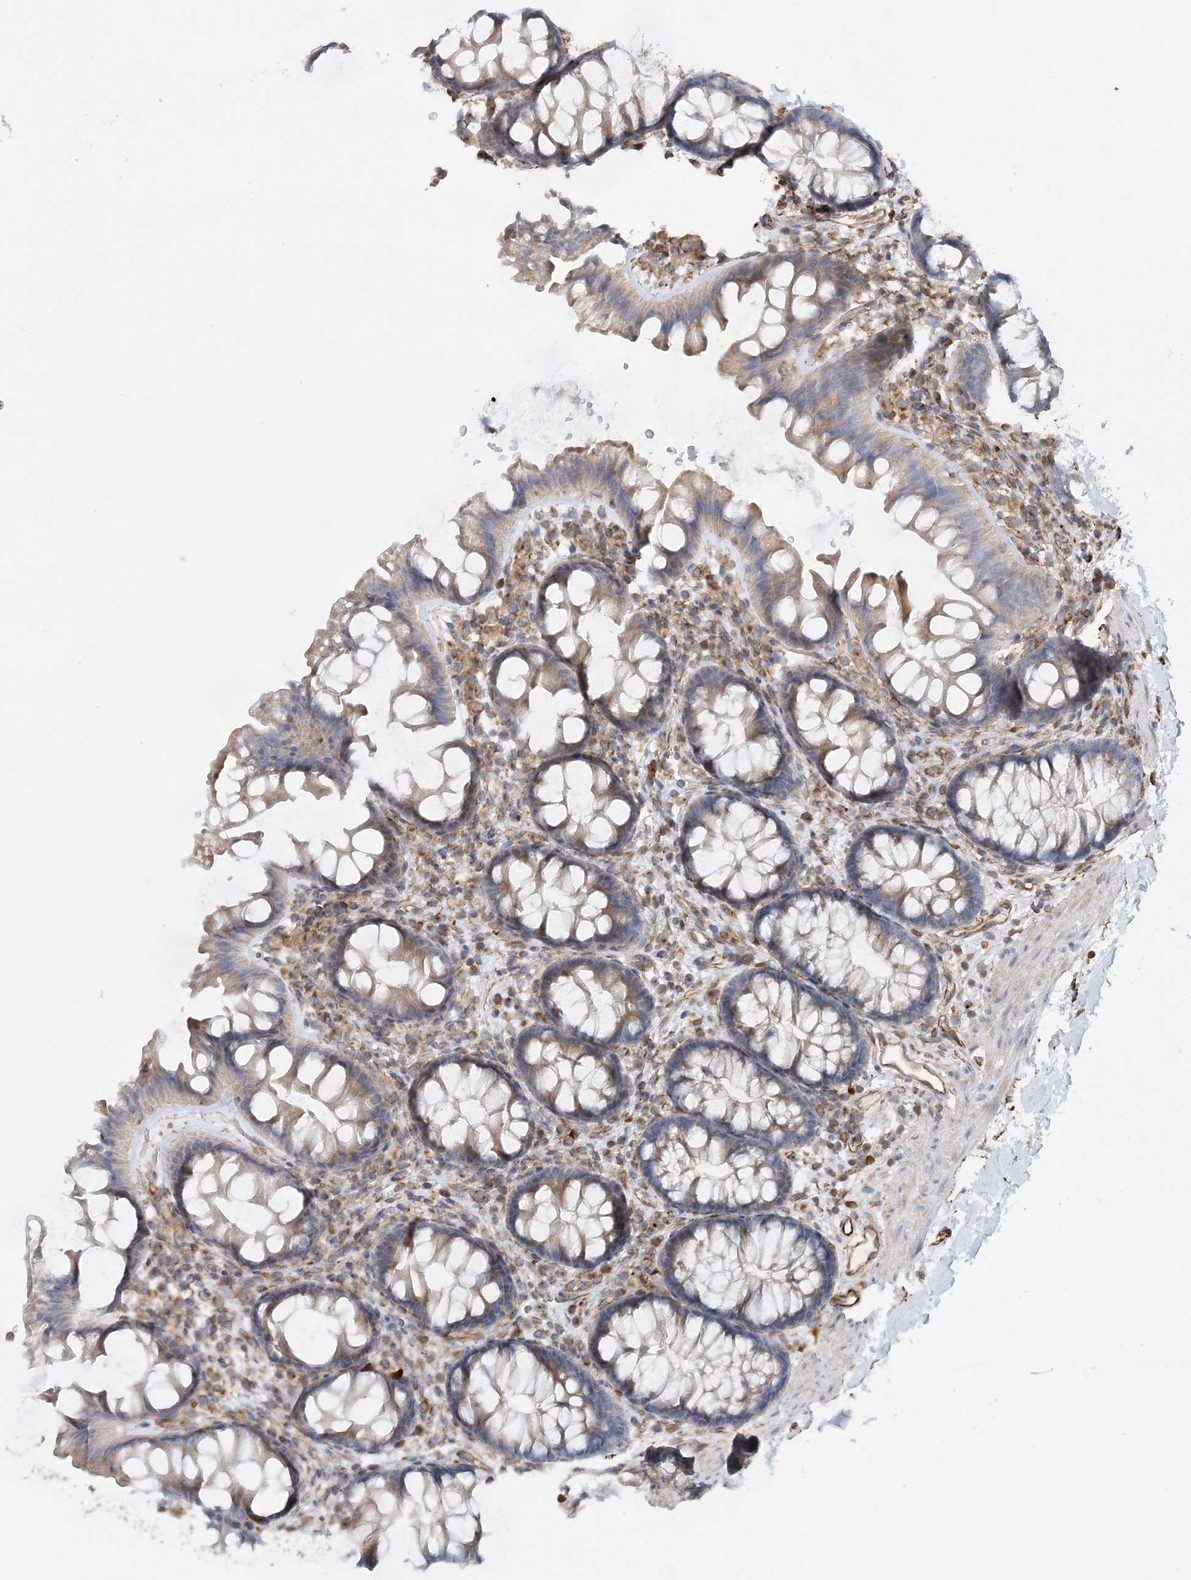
{"staining": {"intensity": "strong", "quantity": ">75%", "location": "cytoplasmic/membranous"}, "tissue": "colon", "cell_type": "Endothelial cells", "image_type": "normal", "snomed": [{"axis": "morphology", "description": "Normal tissue, NOS"}, {"axis": "topography", "description": "Colon"}], "caption": "Immunohistochemistry (IHC) staining of unremarkable colon, which shows high levels of strong cytoplasmic/membranous positivity in about >75% of endothelial cells indicating strong cytoplasmic/membranous protein staining. The staining was performed using DAB (3,3'-diaminobenzidine) (brown) for protein detection and nuclei were counterstained in hematoxylin (blue).", "gene": "FAM114A2", "patient": {"sex": "female", "age": 62}}